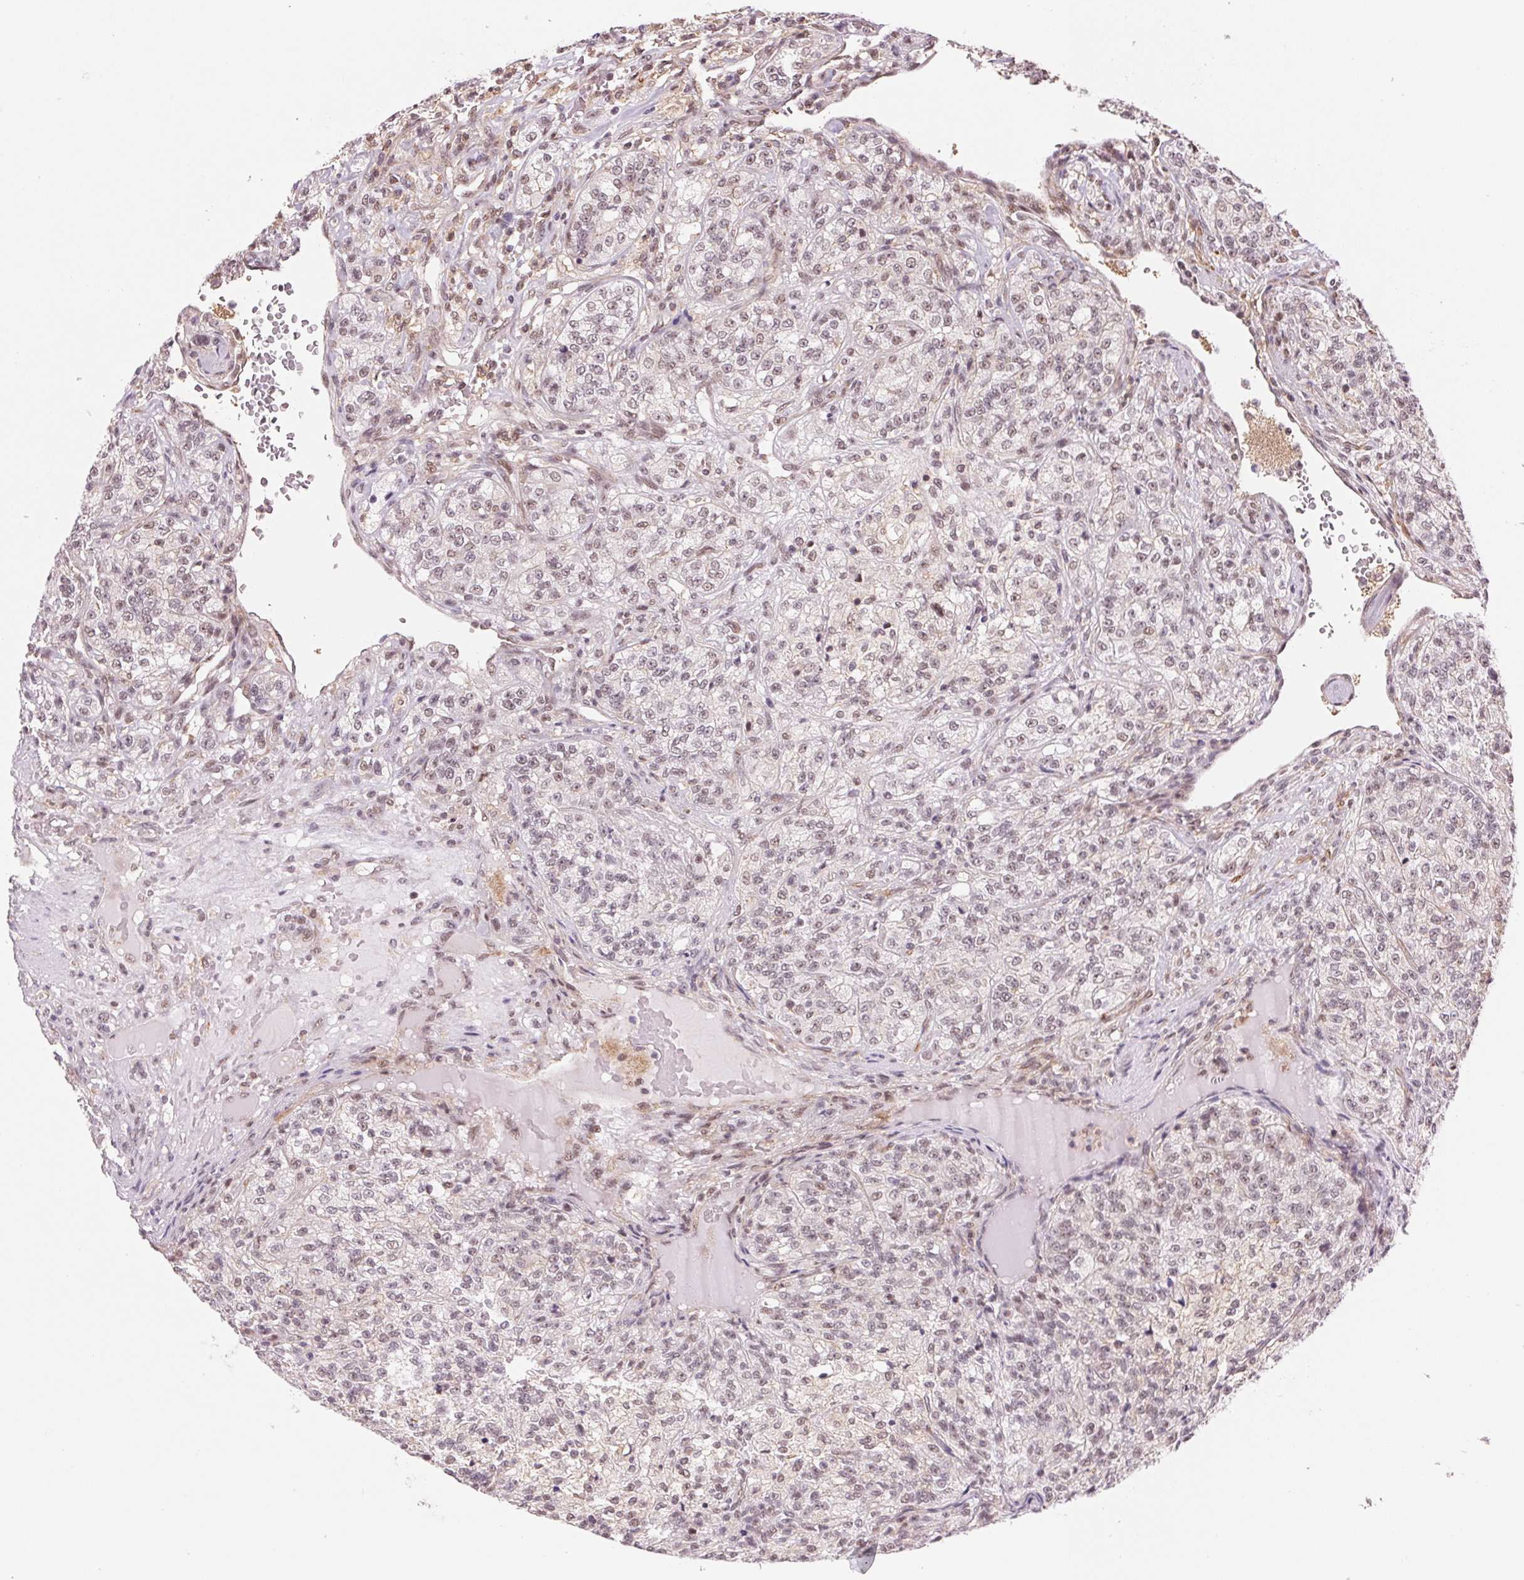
{"staining": {"intensity": "weak", "quantity": "<25%", "location": "nuclear"}, "tissue": "renal cancer", "cell_type": "Tumor cells", "image_type": "cancer", "snomed": [{"axis": "morphology", "description": "Adenocarcinoma, NOS"}, {"axis": "topography", "description": "Kidney"}], "caption": "This is an IHC photomicrograph of renal cancer. There is no positivity in tumor cells.", "gene": "HNRNPDL", "patient": {"sex": "female", "age": 63}}